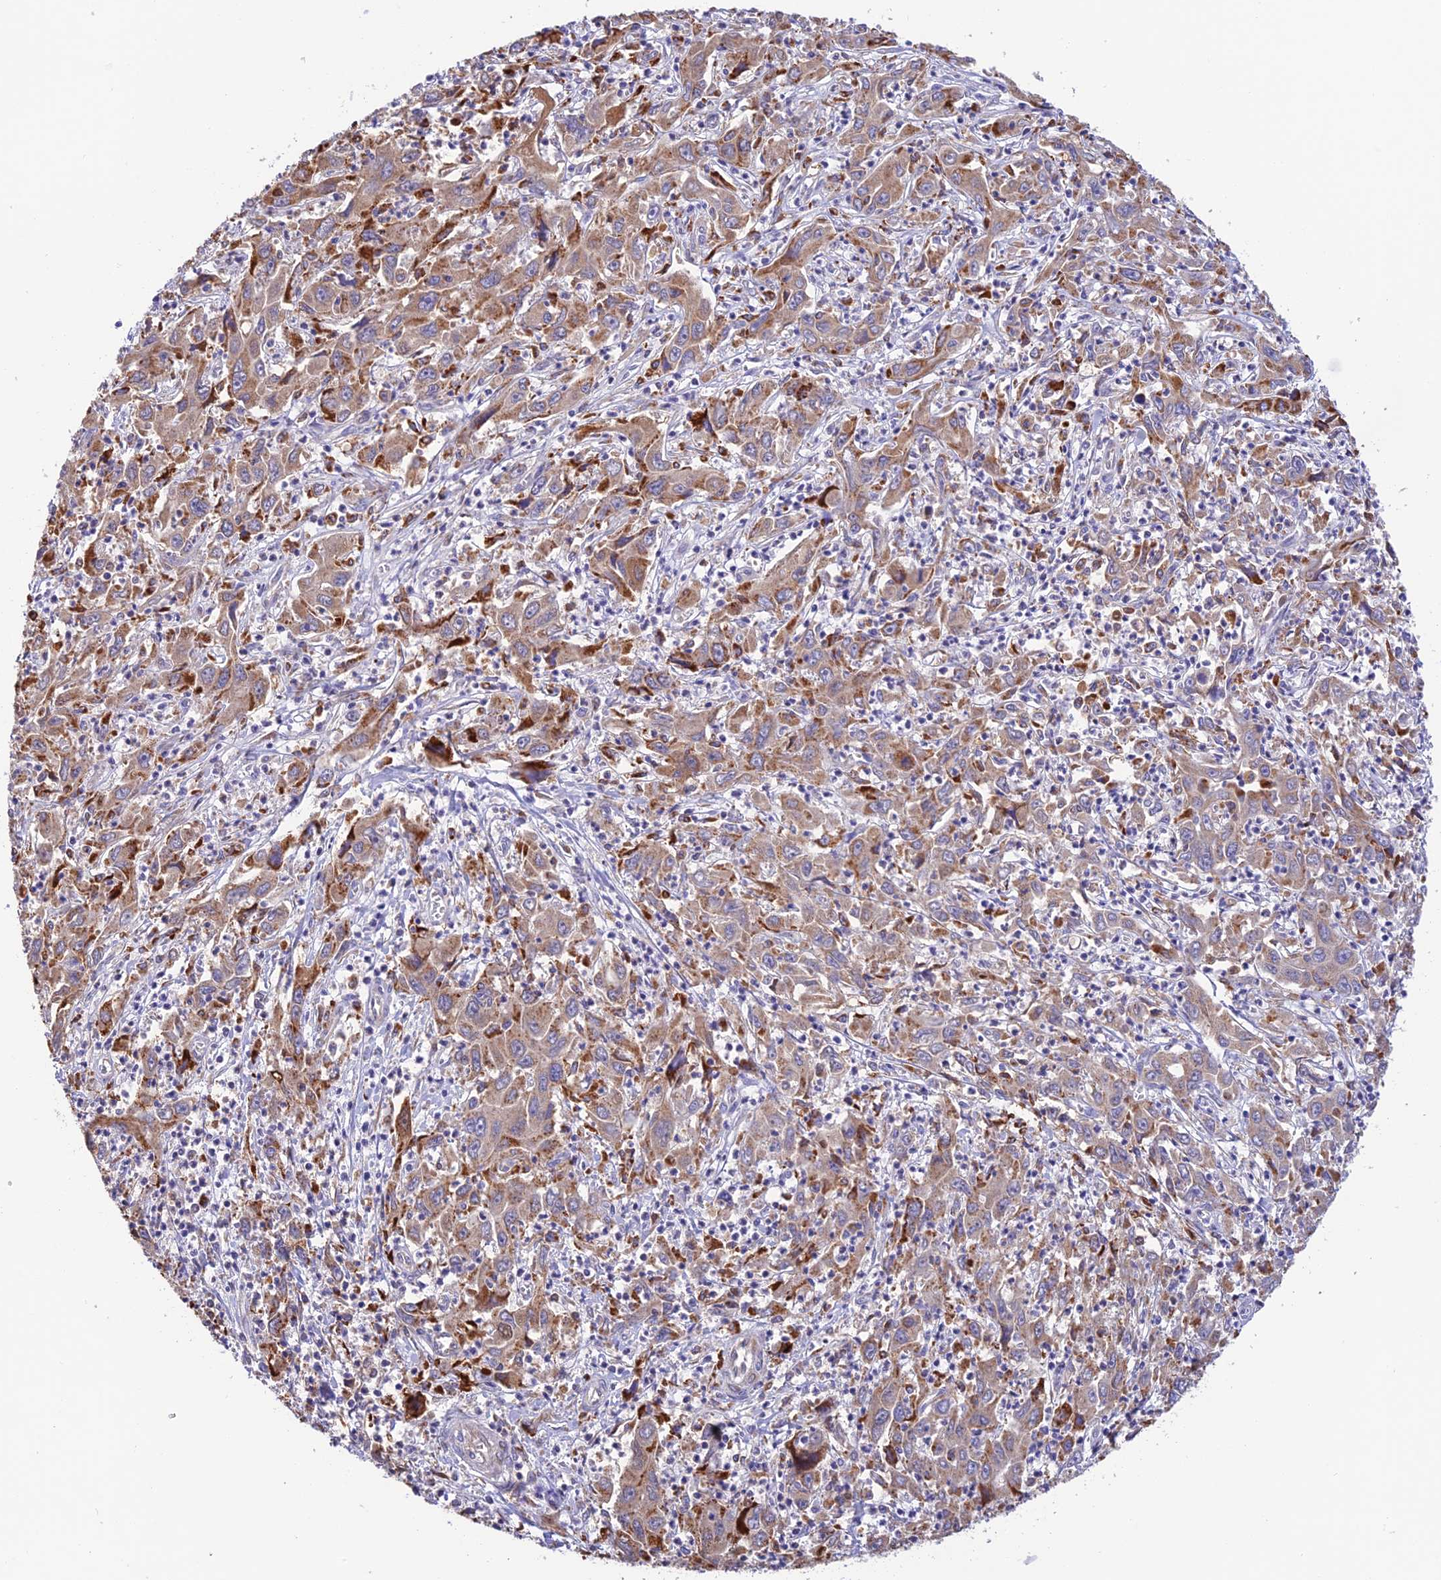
{"staining": {"intensity": "moderate", "quantity": ">75%", "location": "cytoplasmic/membranous"}, "tissue": "liver cancer", "cell_type": "Tumor cells", "image_type": "cancer", "snomed": [{"axis": "morphology", "description": "Carcinoma, Hepatocellular, NOS"}, {"axis": "topography", "description": "Liver"}], "caption": "The histopathology image reveals staining of liver cancer (hepatocellular carcinoma), revealing moderate cytoplasmic/membranous protein staining (brown color) within tumor cells. The staining was performed using DAB (3,3'-diaminobenzidine) to visualize the protein expression in brown, while the nuclei were stained in blue with hematoxylin (Magnification: 20x).", "gene": "VKORC1", "patient": {"sex": "male", "age": 63}}